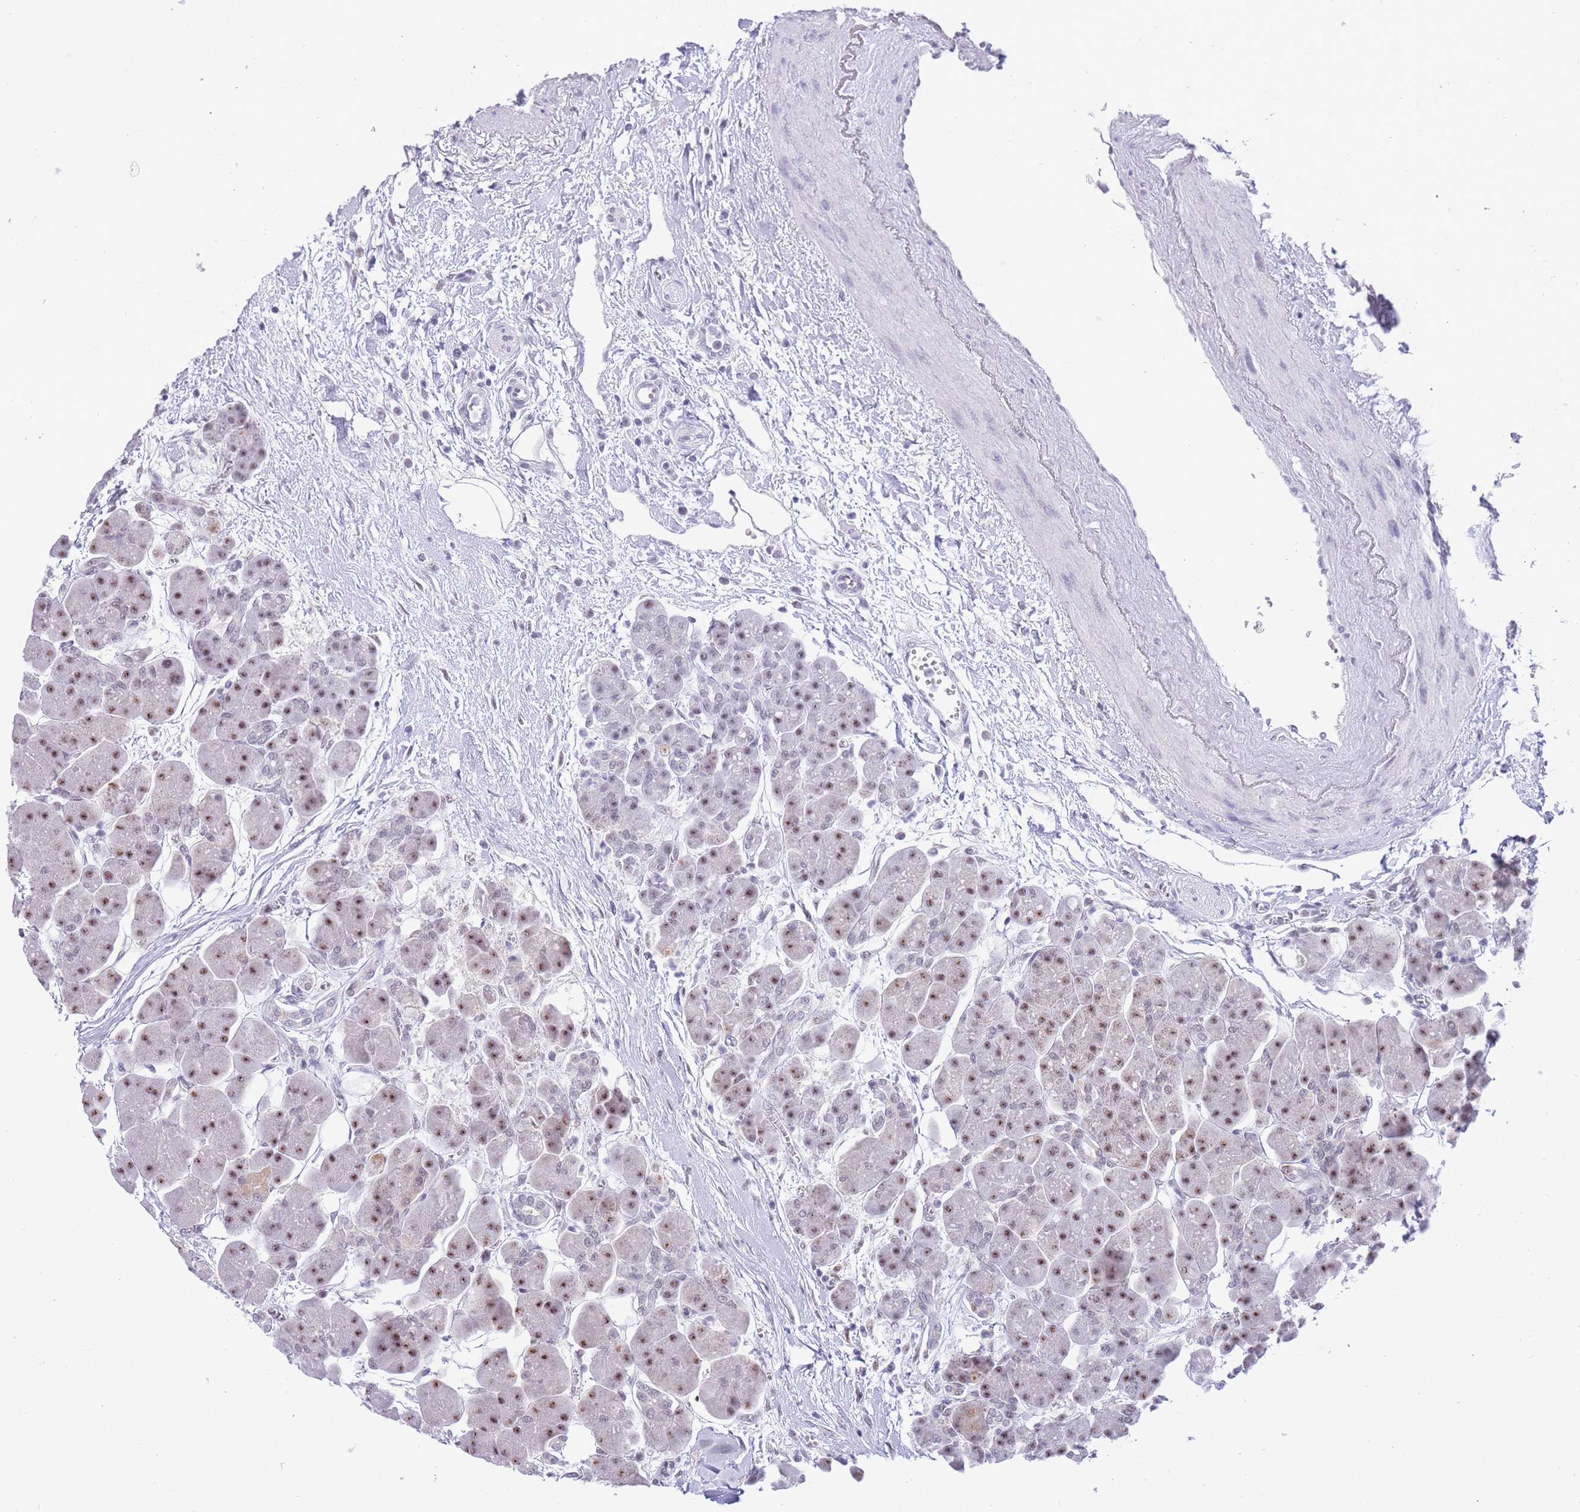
{"staining": {"intensity": "moderate", "quantity": ">75%", "location": "nuclear"}, "tissue": "pancreas", "cell_type": "Exocrine glandular cells", "image_type": "normal", "snomed": [{"axis": "morphology", "description": "Normal tissue, NOS"}, {"axis": "topography", "description": "Pancreas"}], "caption": "Moderate nuclear staining for a protein is seen in about >75% of exocrine glandular cells of normal pancreas using immunohistochemistry.", "gene": "CYP2B6", "patient": {"sex": "male", "age": 66}}